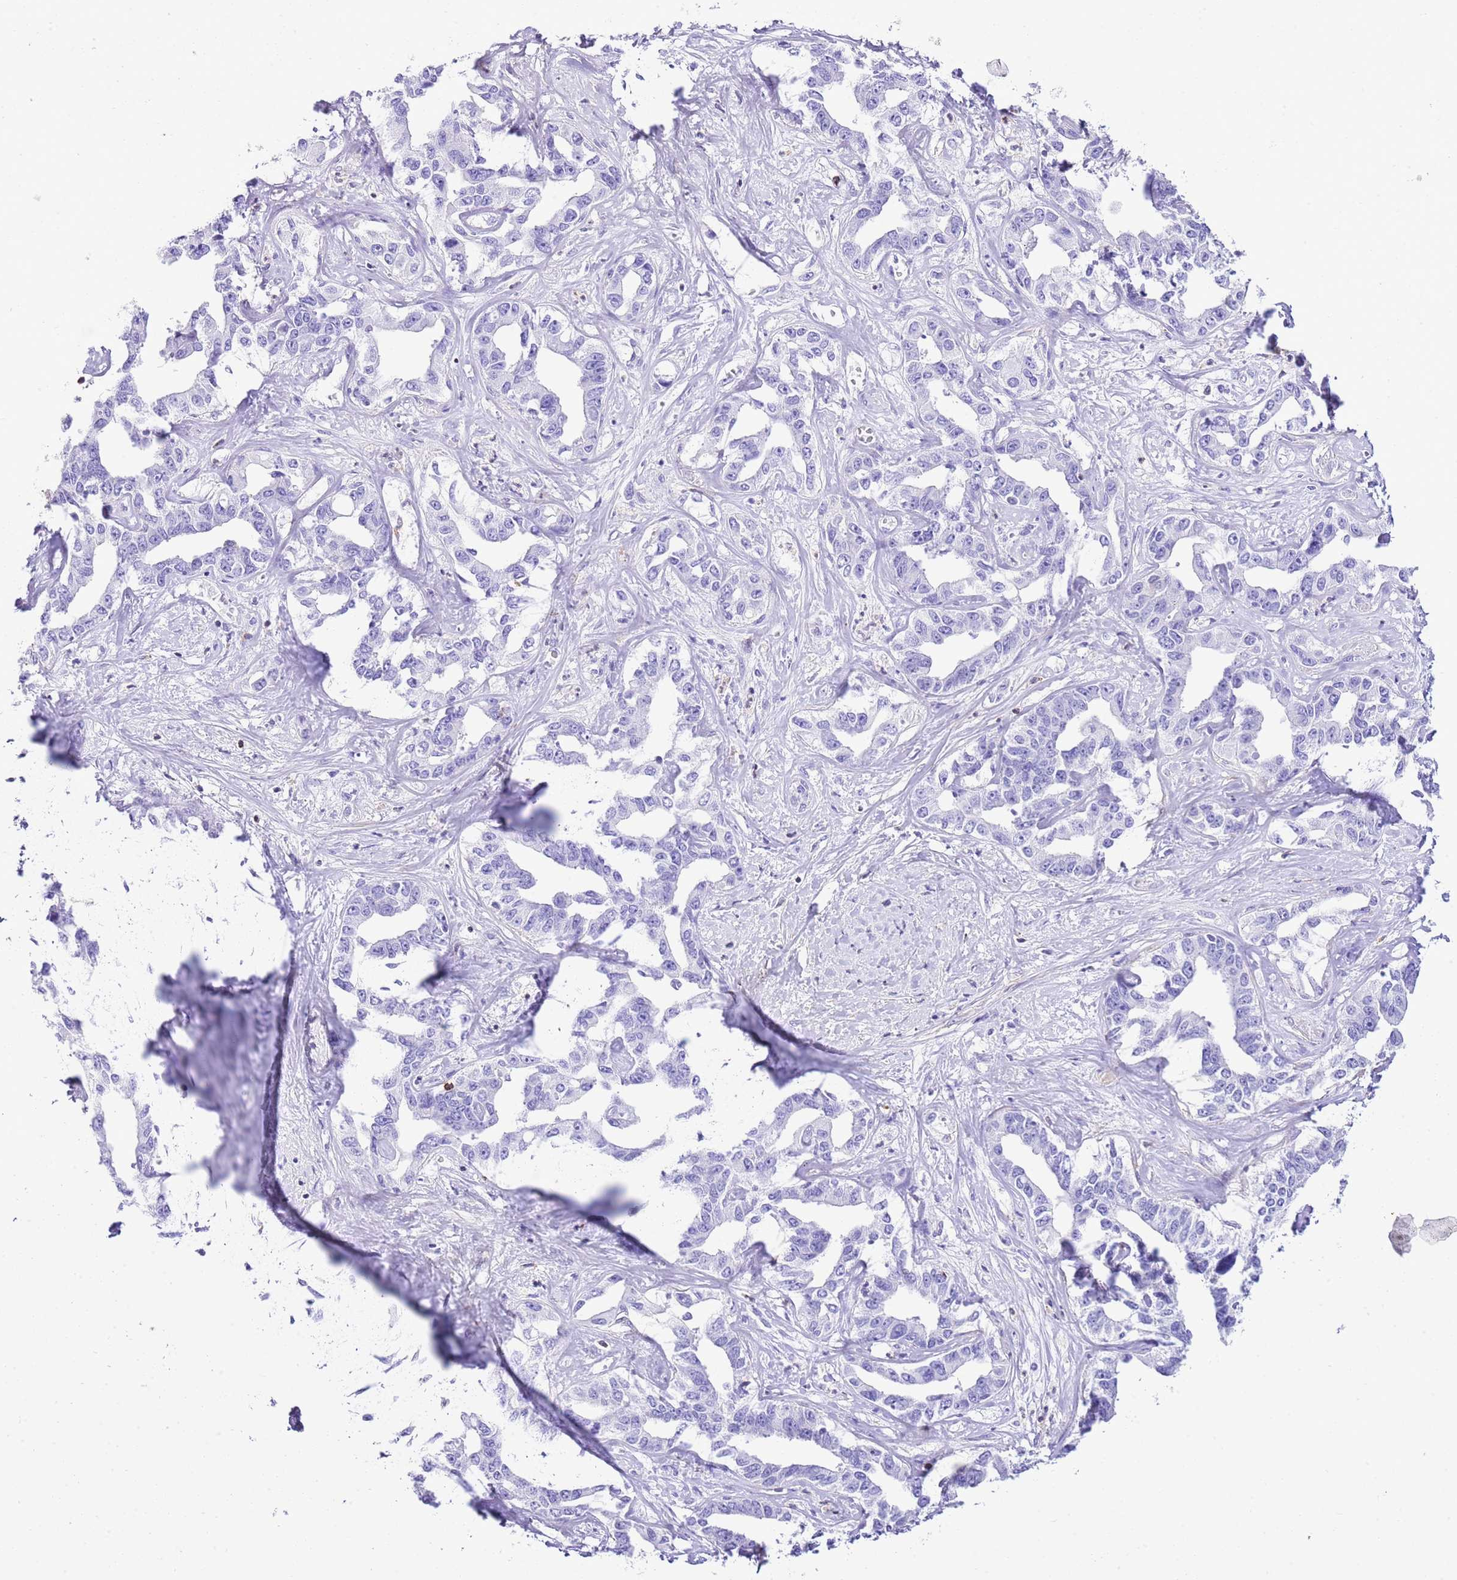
{"staining": {"intensity": "negative", "quantity": "none", "location": "none"}, "tissue": "liver cancer", "cell_type": "Tumor cells", "image_type": "cancer", "snomed": [{"axis": "morphology", "description": "Cholangiocarcinoma"}, {"axis": "topography", "description": "Liver"}], "caption": "Liver cancer (cholangiocarcinoma) was stained to show a protein in brown. There is no significant staining in tumor cells.", "gene": "CNN2", "patient": {"sex": "male", "age": 59}}